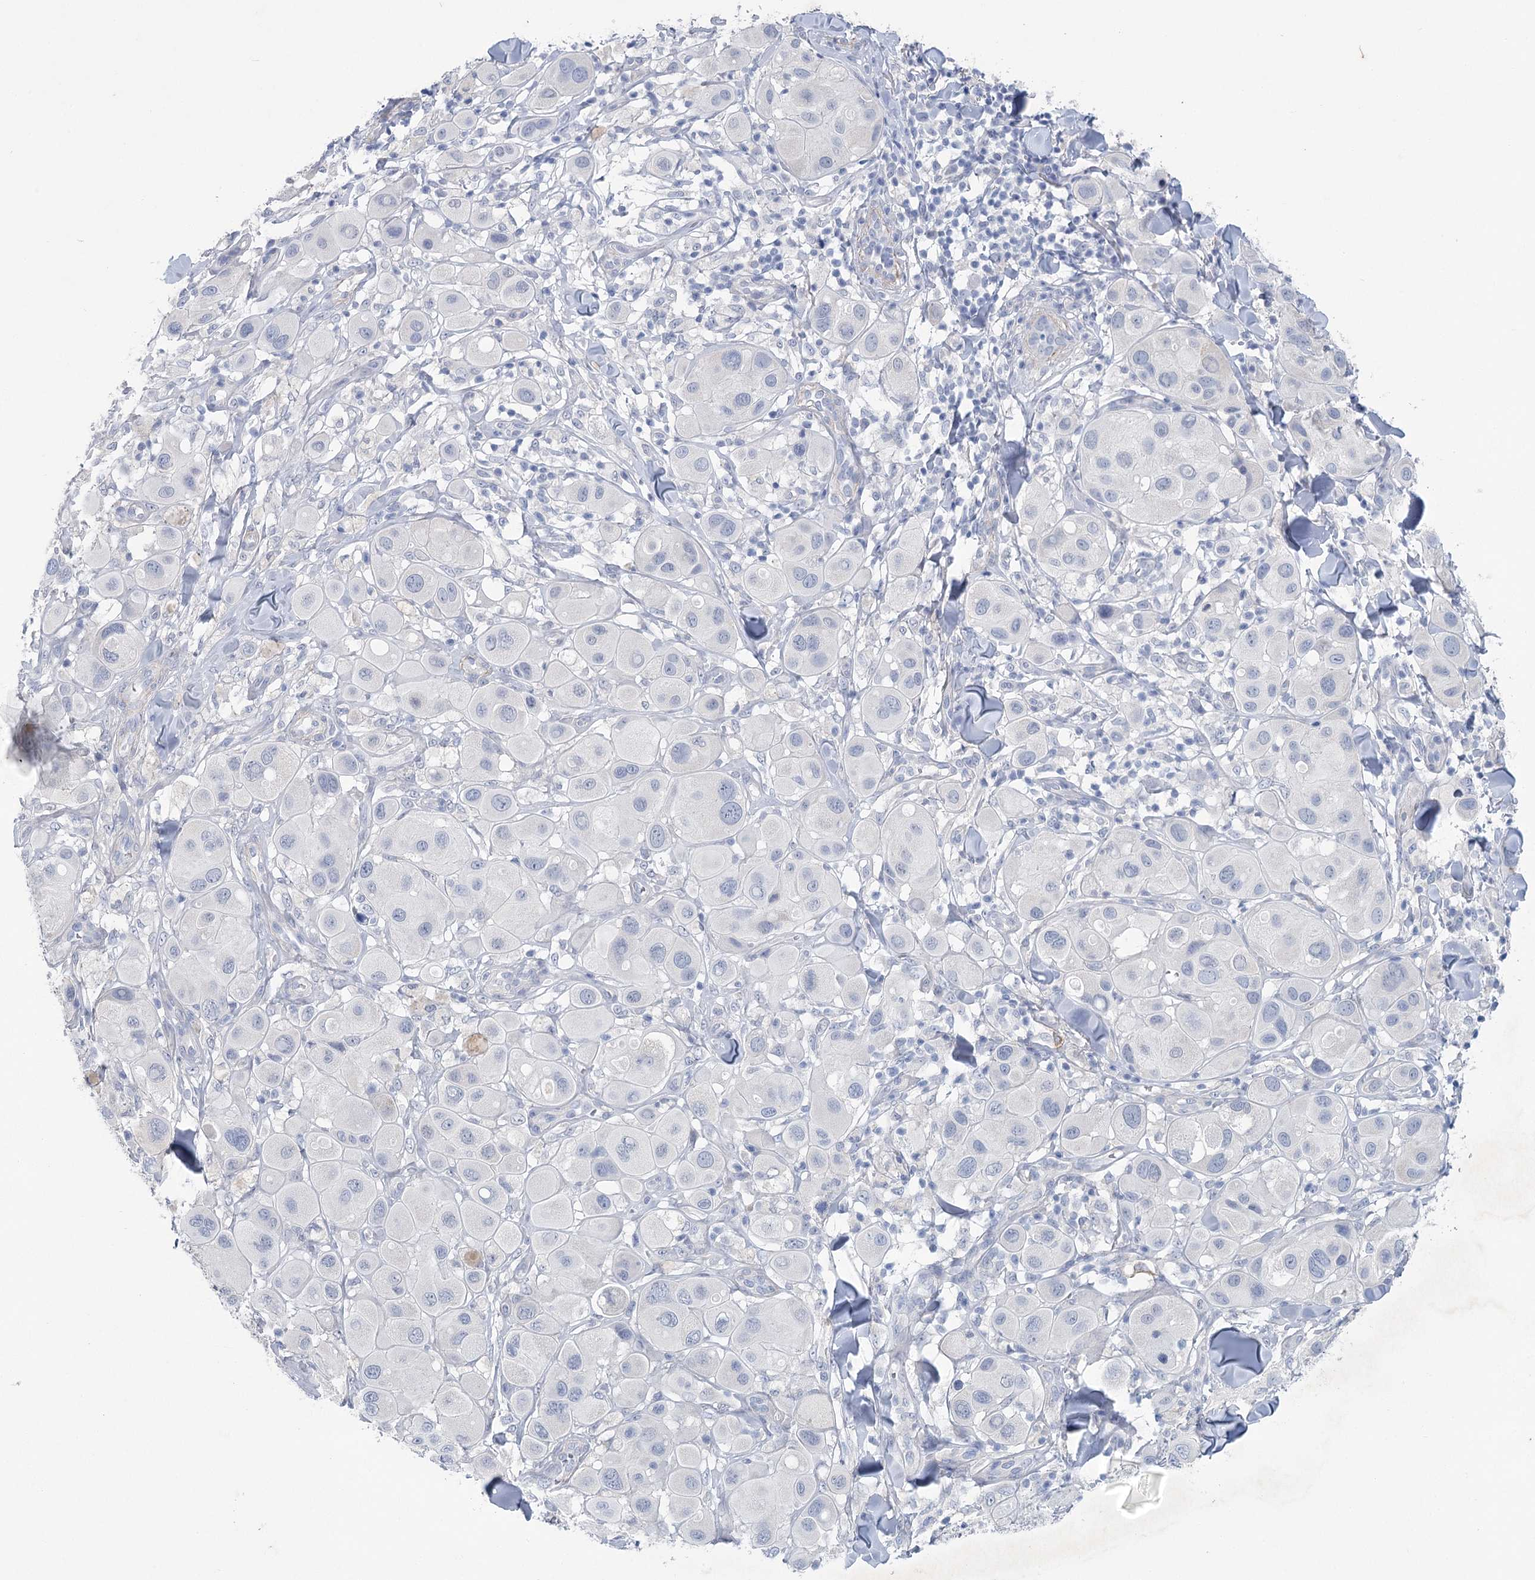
{"staining": {"intensity": "negative", "quantity": "none", "location": "none"}, "tissue": "melanoma", "cell_type": "Tumor cells", "image_type": "cancer", "snomed": [{"axis": "morphology", "description": "Malignant melanoma, Metastatic site"}, {"axis": "topography", "description": "Skin"}], "caption": "There is no significant positivity in tumor cells of malignant melanoma (metastatic site).", "gene": "CCDC88A", "patient": {"sex": "male", "age": 41}}